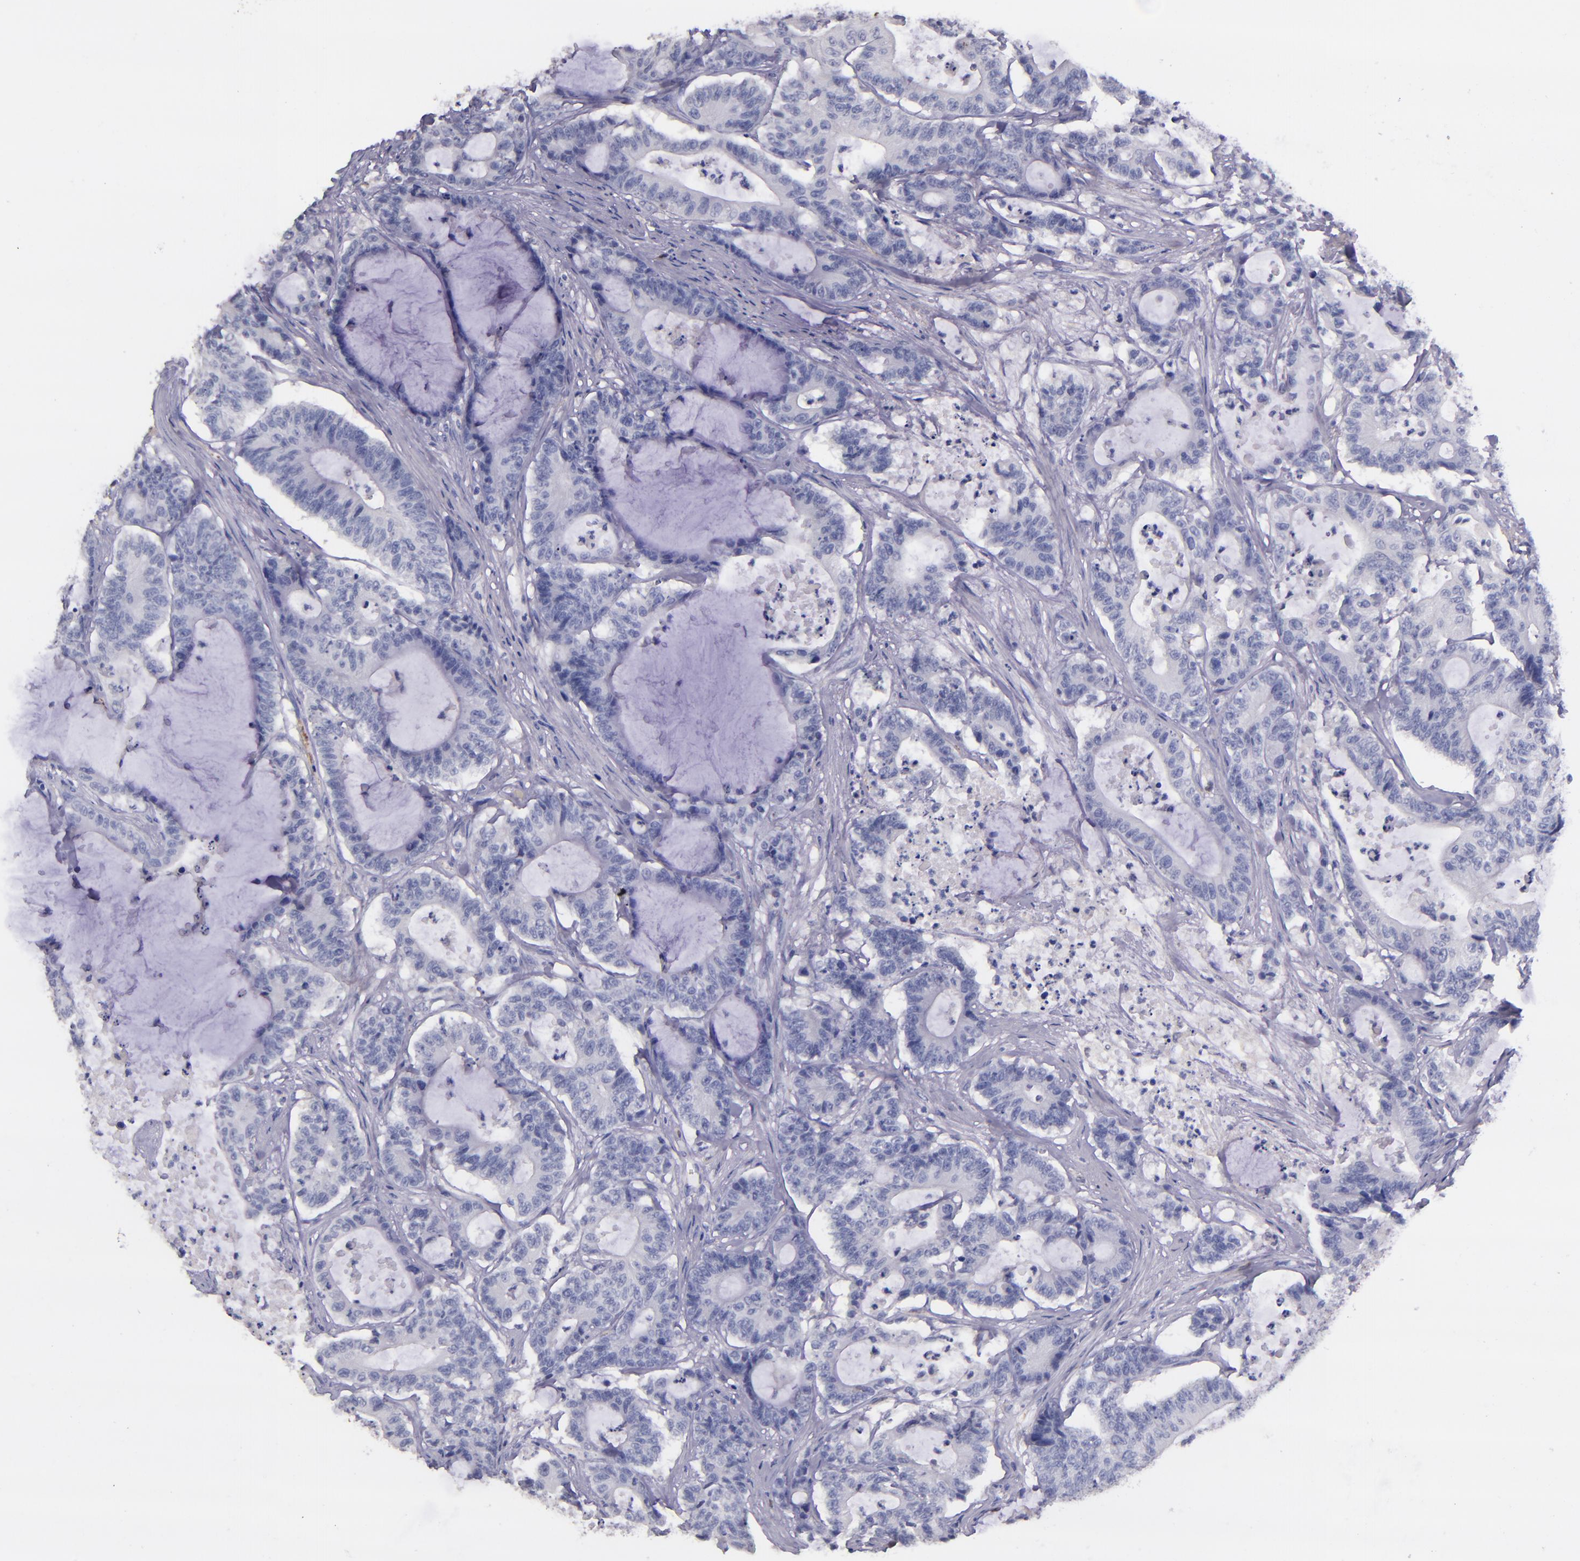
{"staining": {"intensity": "negative", "quantity": "none", "location": "none"}, "tissue": "colorectal cancer", "cell_type": "Tumor cells", "image_type": "cancer", "snomed": [{"axis": "morphology", "description": "Adenocarcinoma, NOS"}, {"axis": "topography", "description": "Colon"}], "caption": "Immunohistochemistry (IHC) of colorectal adenocarcinoma shows no expression in tumor cells. (Stains: DAB (3,3'-diaminobenzidine) immunohistochemistry with hematoxylin counter stain, Microscopy: brightfield microscopy at high magnification).", "gene": "F13A1", "patient": {"sex": "female", "age": 84}}